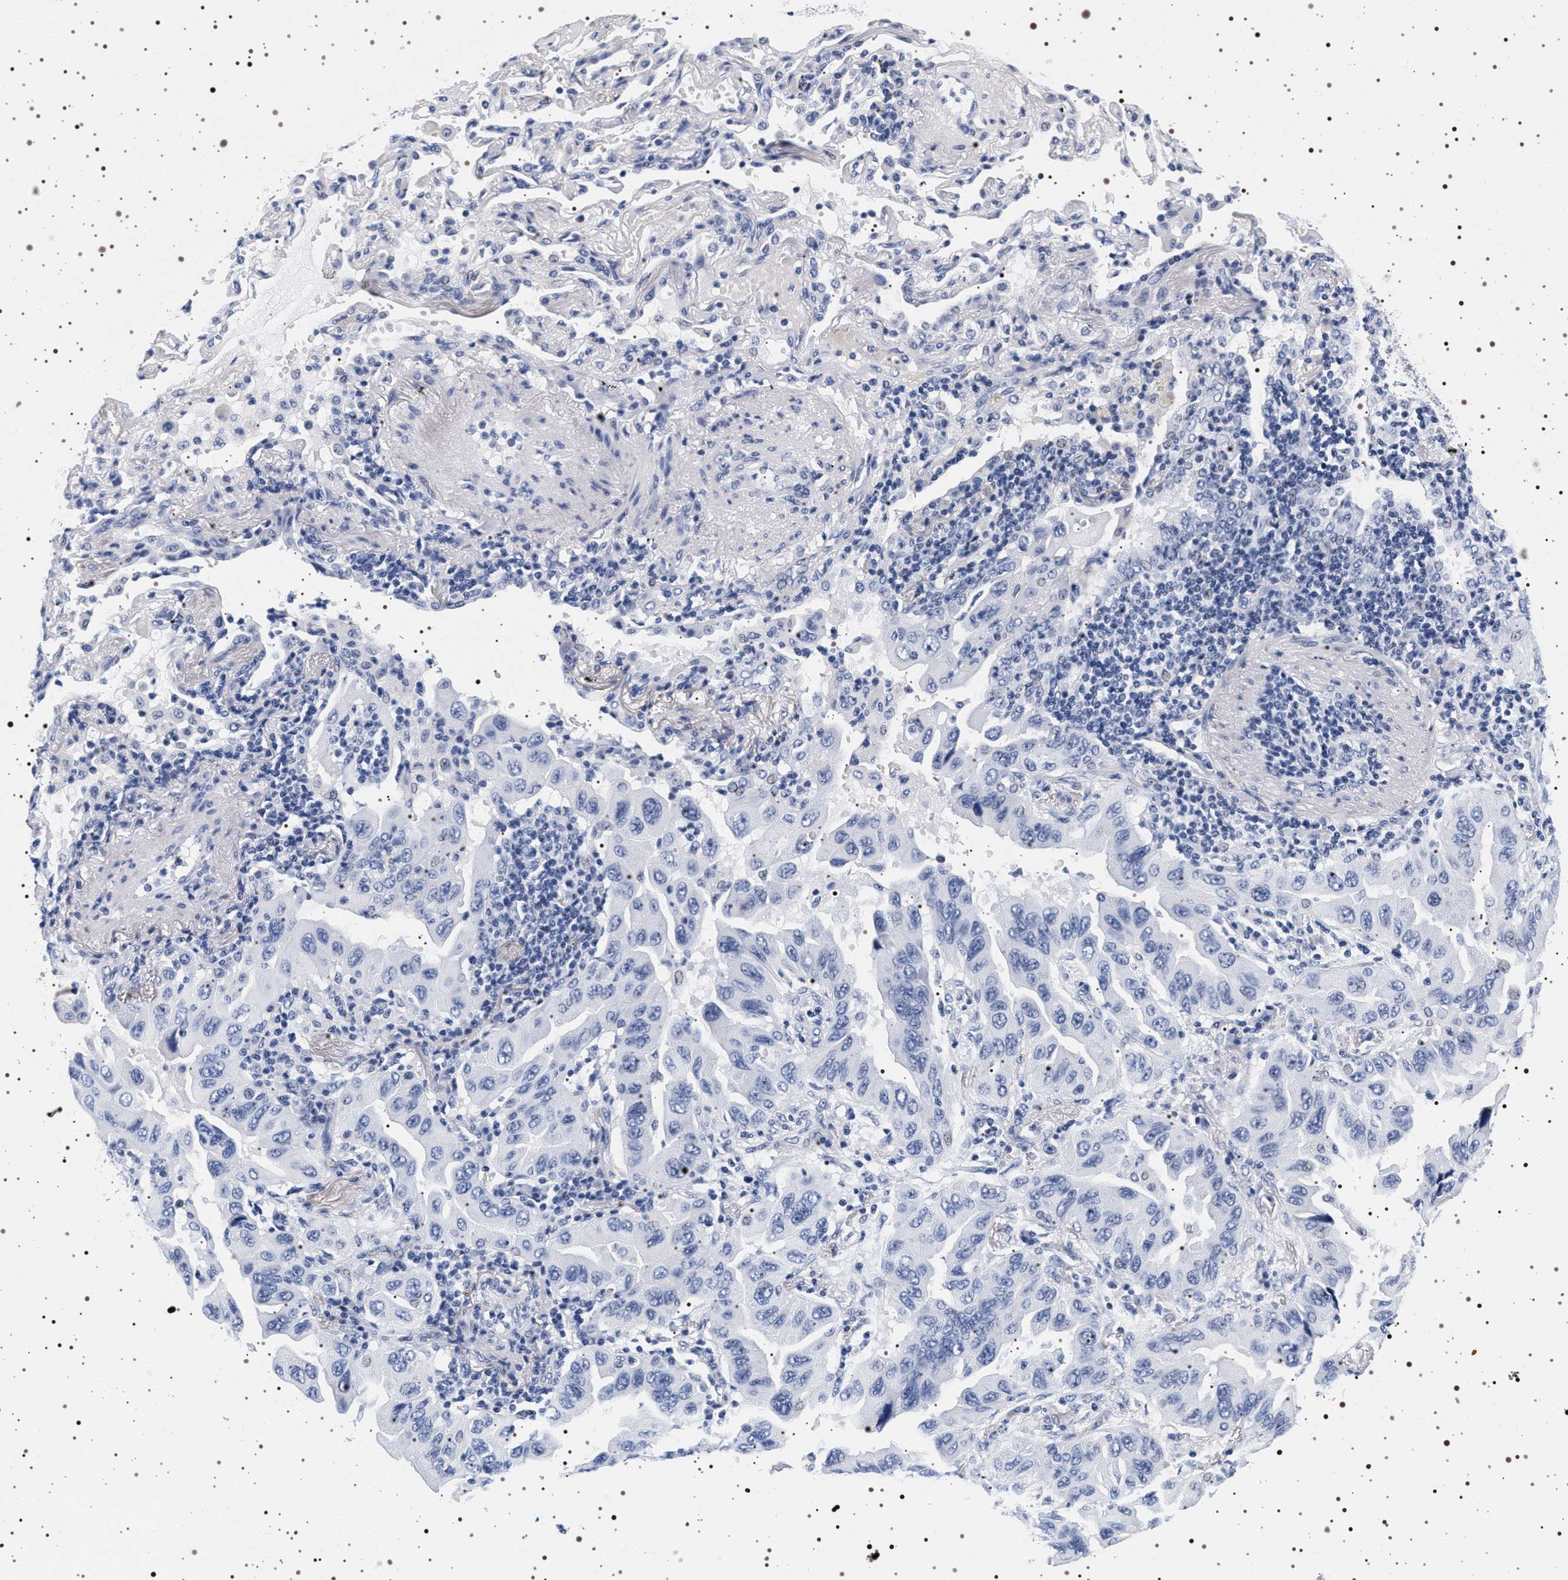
{"staining": {"intensity": "negative", "quantity": "none", "location": "none"}, "tissue": "lung cancer", "cell_type": "Tumor cells", "image_type": "cancer", "snomed": [{"axis": "morphology", "description": "Adenocarcinoma, NOS"}, {"axis": "topography", "description": "Lung"}], "caption": "IHC image of human lung cancer stained for a protein (brown), which exhibits no positivity in tumor cells.", "gene": "SYN1", "patient": {"sex": "female", "age": 65}}